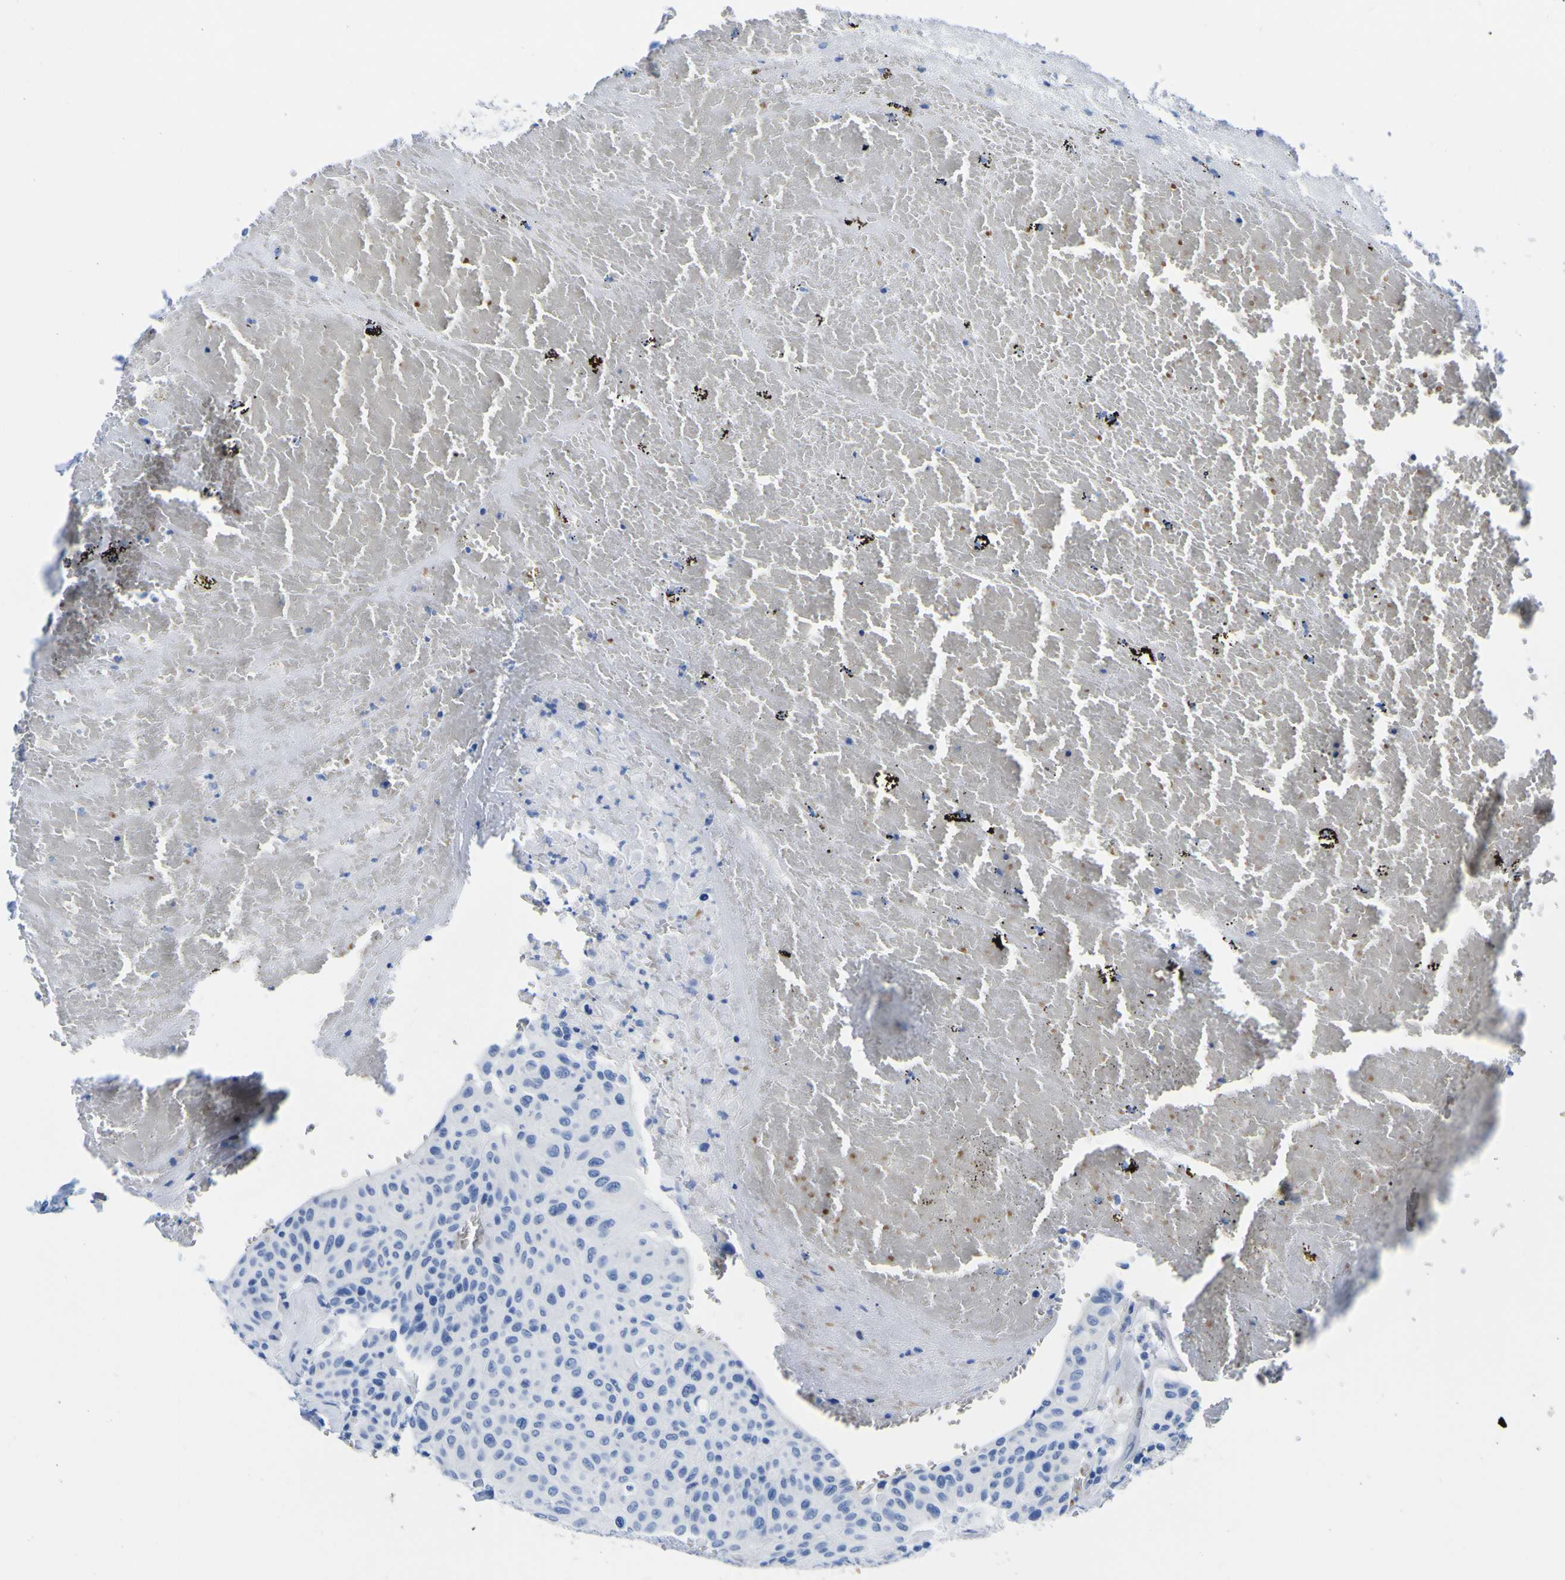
{"staining": {"intensity": "negative", "quantity": "none", "location": "none"}, "tissue": "urothelial cancer", "cell_type": "Tumor cells", "image_type": "cancer", "snomed": [{"axis": "morphology", "description": "Urothelial carcinoma, High grade"}, {"axis": "topography", "description": "Urinary bladder"}], "caption": "IHC image of urothelial cancer stained for a protein (brown), which exhibits no expression in tumor cells.", "gene": "DACH1", "patient": {"sex": "male", "age": 66}}